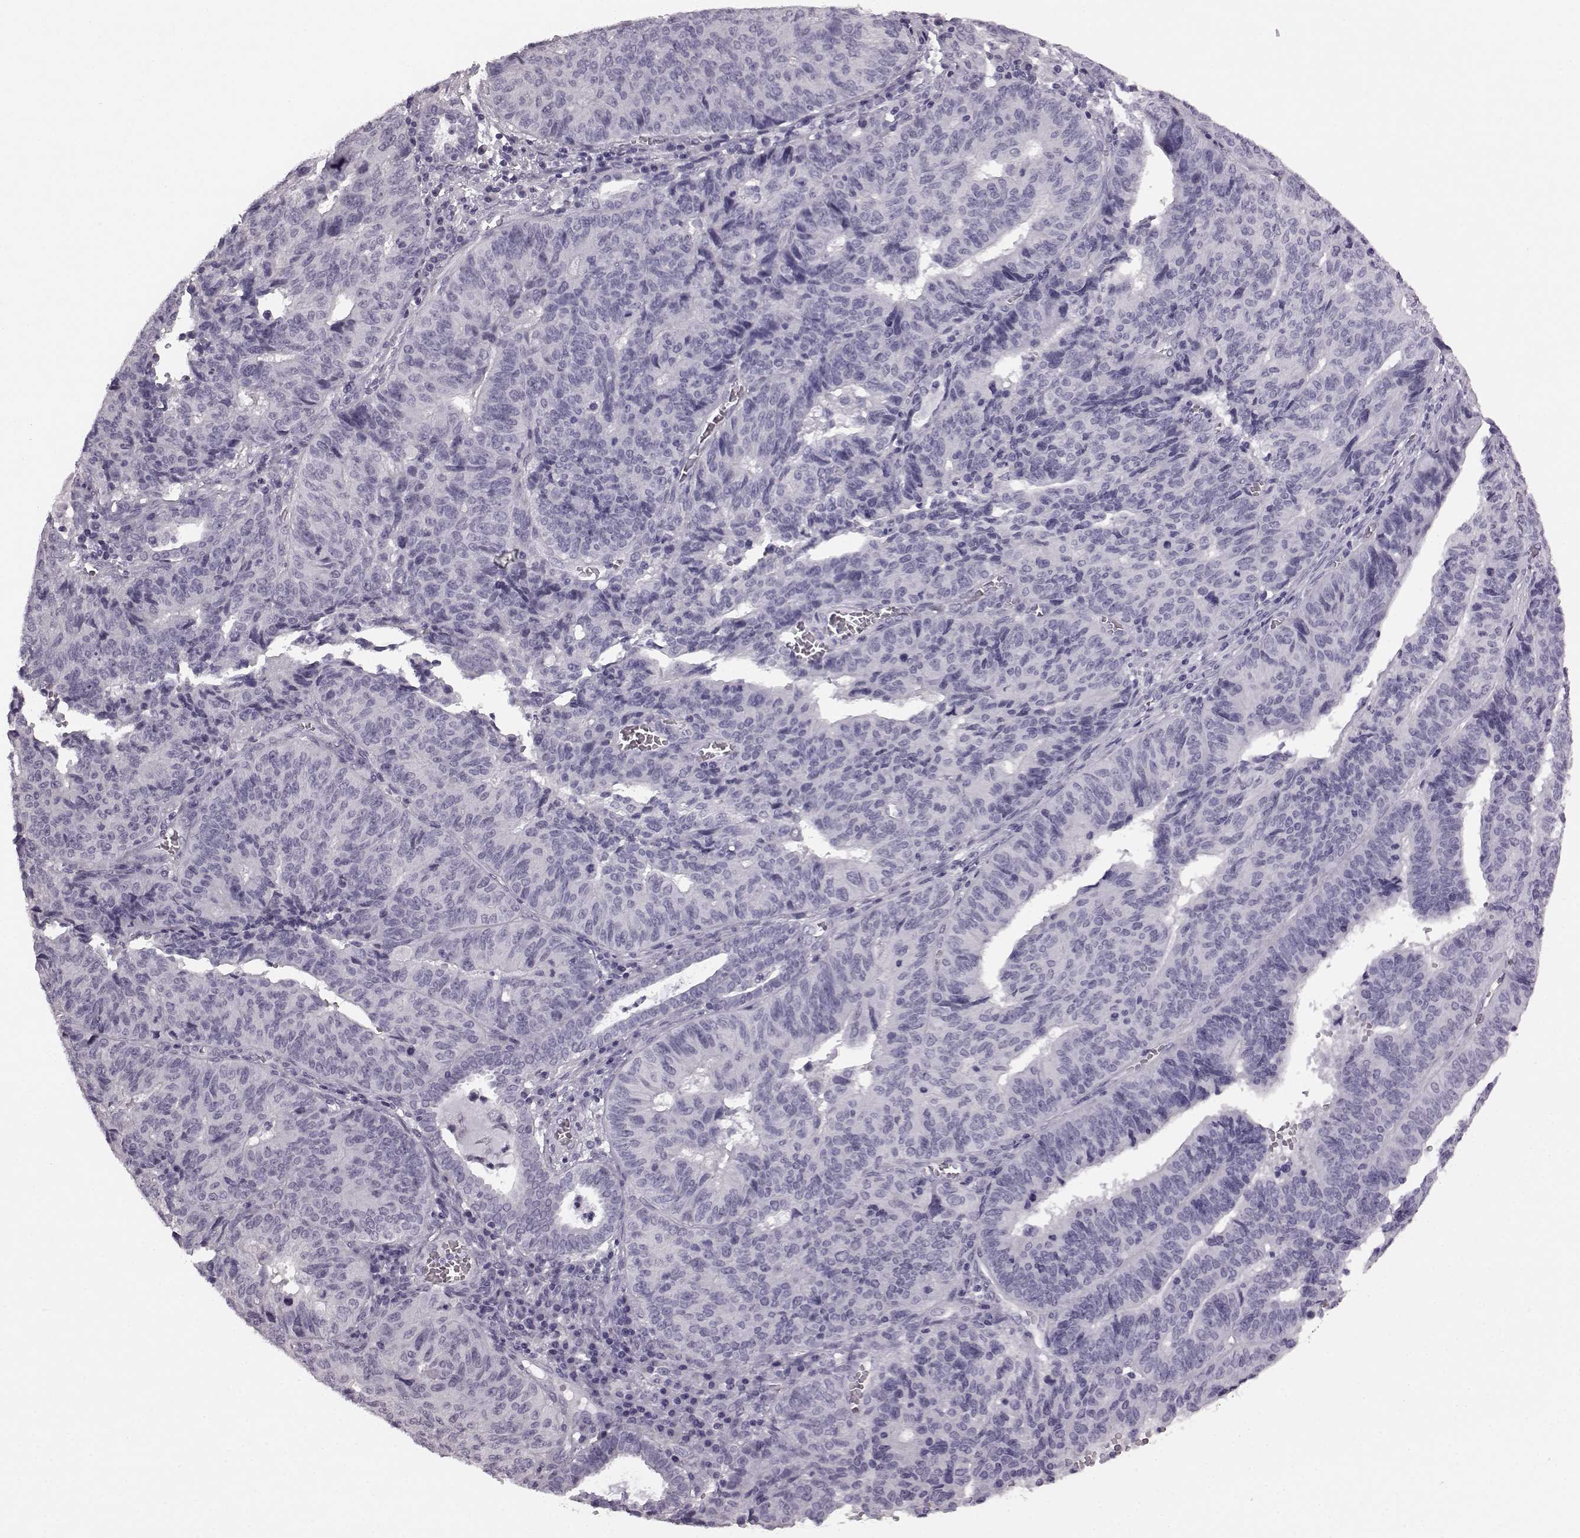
{"staining": {"intensity": "negative", "quantity": "none", "location": "none"}, "tissue": "endometrial cancer", "cell_type": "Tumor cells", "image_type": "cancer", "snomed": [{"axis": "morphology", "description": "Adenocarcinoma, NOS"}, {"axis": "topography", "description": "Endometrium"}], "caption": "This photomicrograph is of endometrial cancer (adenocarcinoma) stained with immunohistochemistry to label a protein in brown with the nuclei are counter-stained blue. There is no positivity in tumor cells.", "gene": "AIPL1", "patient": {"sex": "female", "age": 65}}